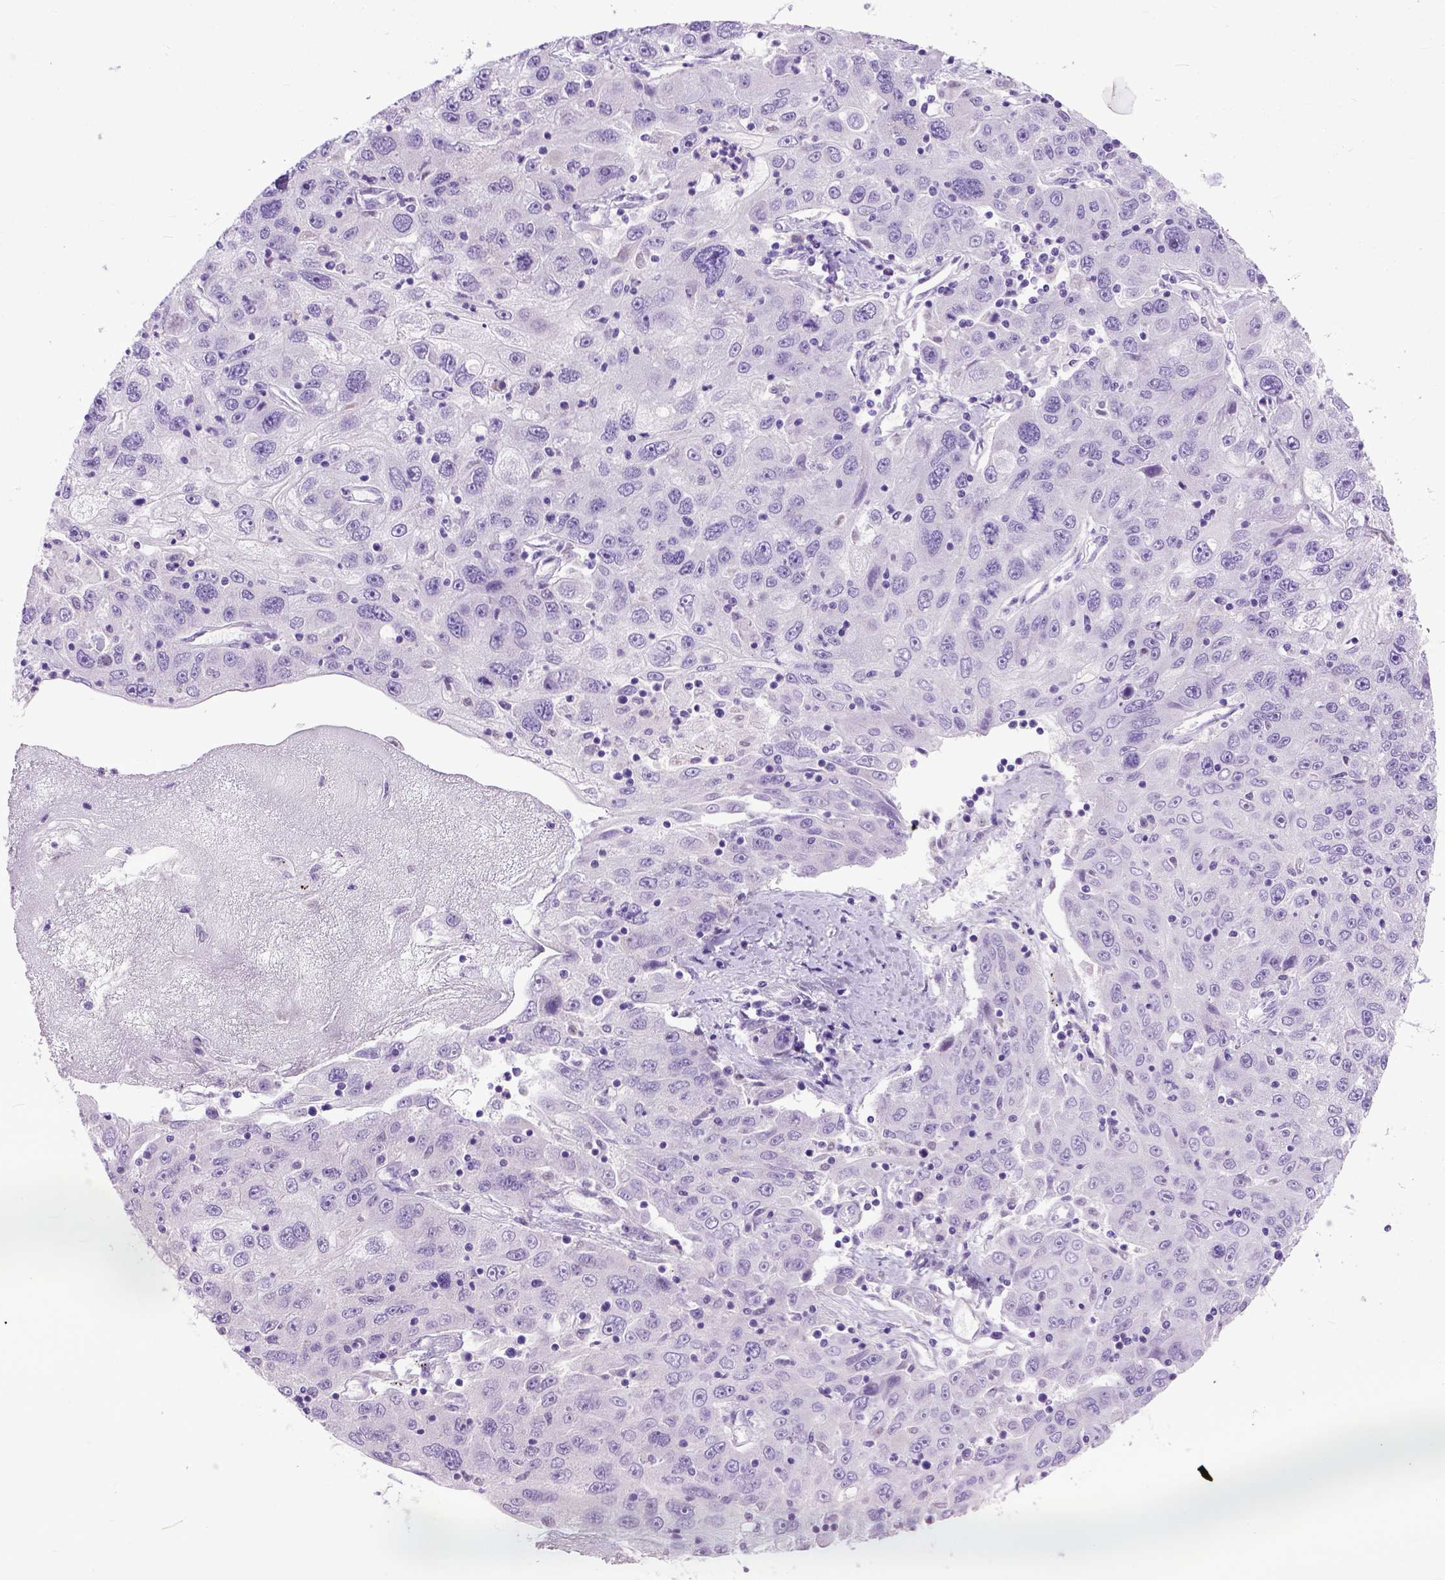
{"staining": {"intensity": "negative", "quantity": "none", "location": "none"}, "tissue": "stomach cancer", "cell_type": "Tumor cells", "image_type": "cancer", "snomed": [{"axis": "morphology", "description": "Adenocarcinoma, NOS"}, {"axis": "topography", "description": "Stomach"}], "caption": "Immunohistochemistry (IHC) micrograph of neoplastic tissue: stomach cancer (adenocarcinoma) stained with DAB demonstrates no significant protein positivity in tumor cells.", "gene": "CRB1", "patient": {"sex": "male", "age": 56}}